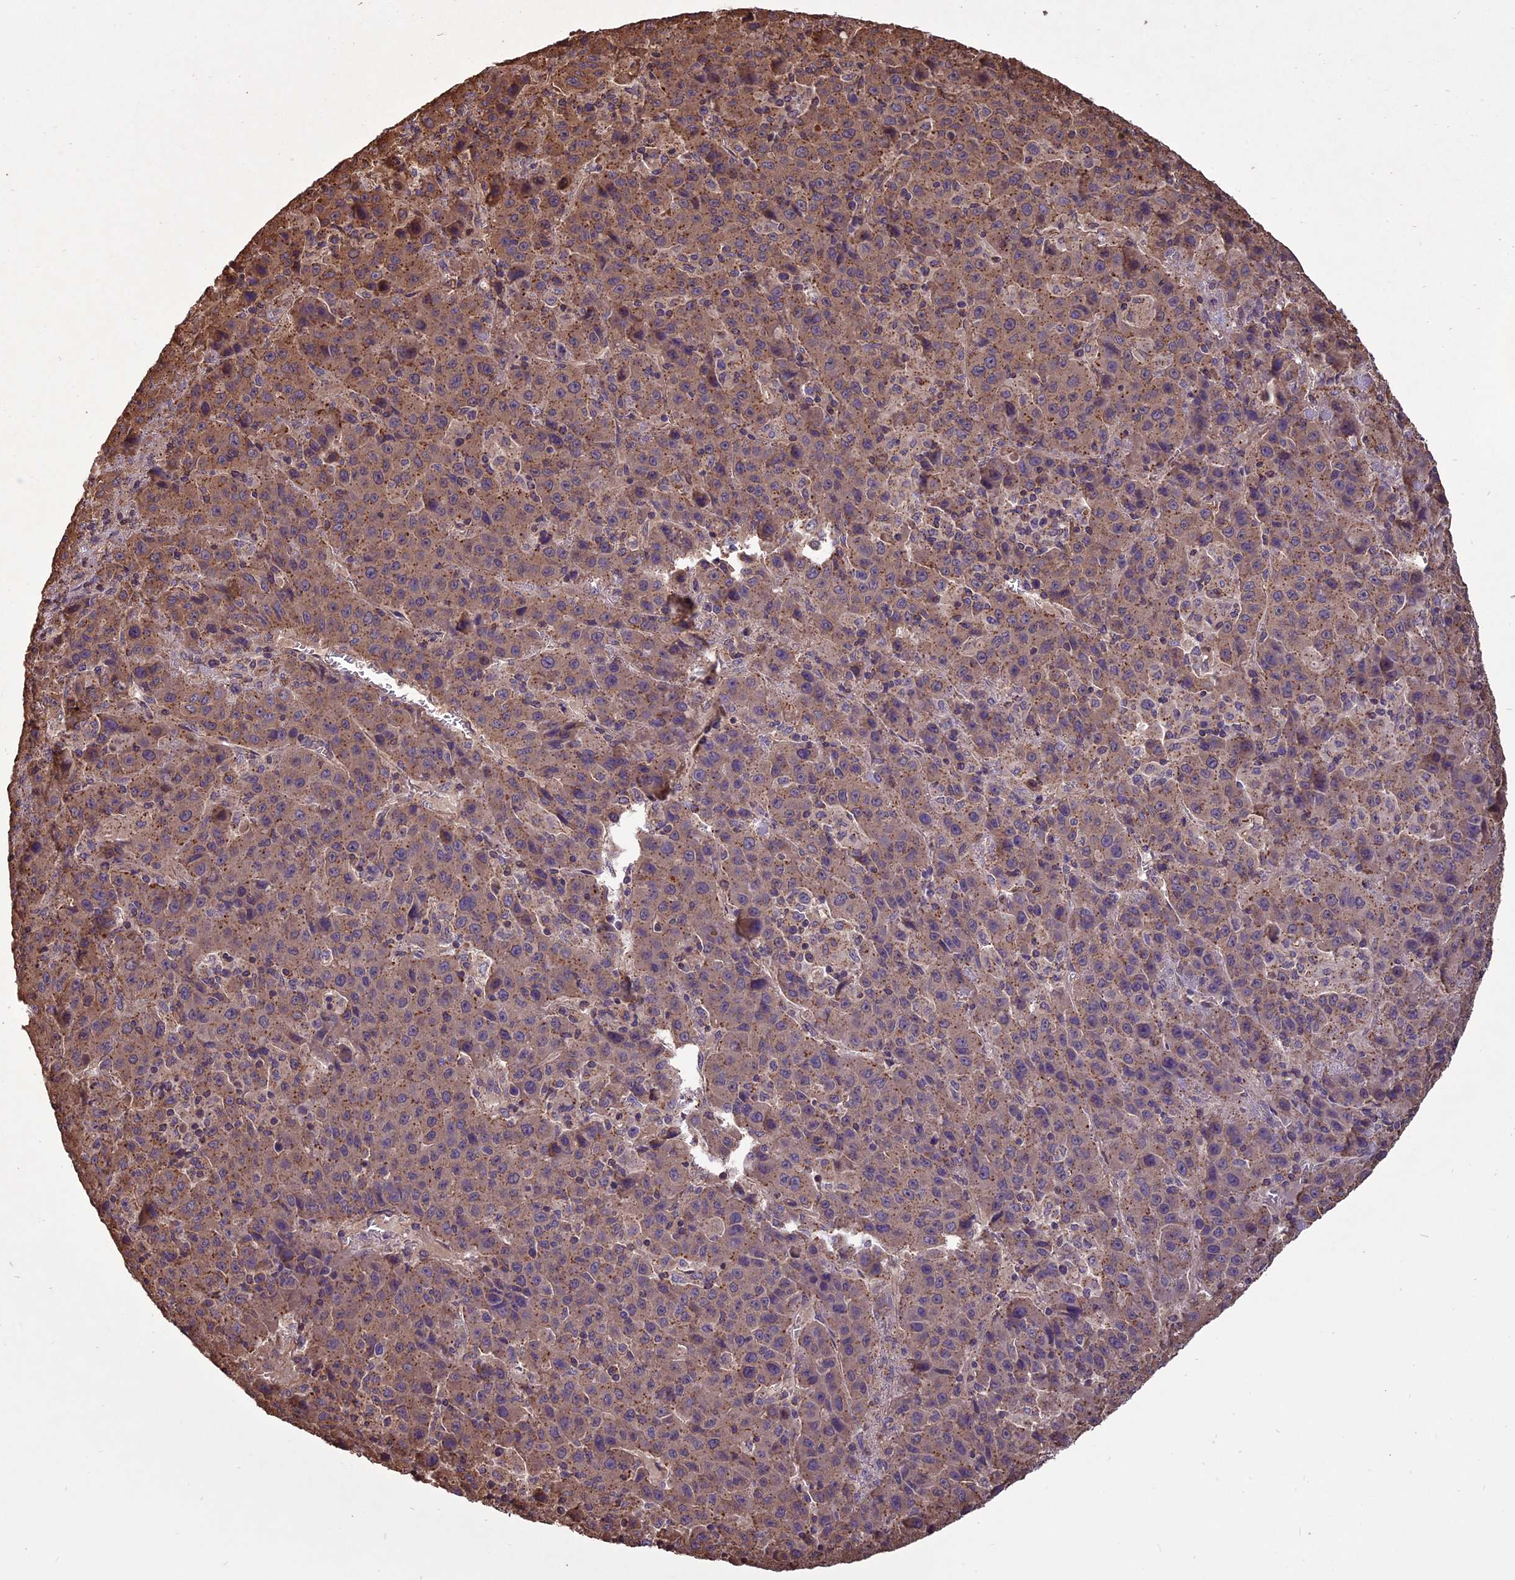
{"staining": {"intensity": "moderate", "quantity": "25%-75%", "location": "cytoplasmic/membranous"}, "tissue": "liver cancer", "cell_type": "Tumor cells", "image_type": "cancer", "snomed": [{"axis": "morphology", "description": "Carcinoma, Hepatocellular, NOS"}, {"axis": "topography", "description": "Liver"}], "caption": "Hepatocellular carcinoma (liver) stained for a protein reveals moderate cytoplasmic/membranous positivity in tumor cells. Using DAB (brown) and hematoxylin (blue) stains, captured at high magnification using brightfield microscopy.", "gene": "CHMP2A", "patient": {"sex": "female", "age": 53}}